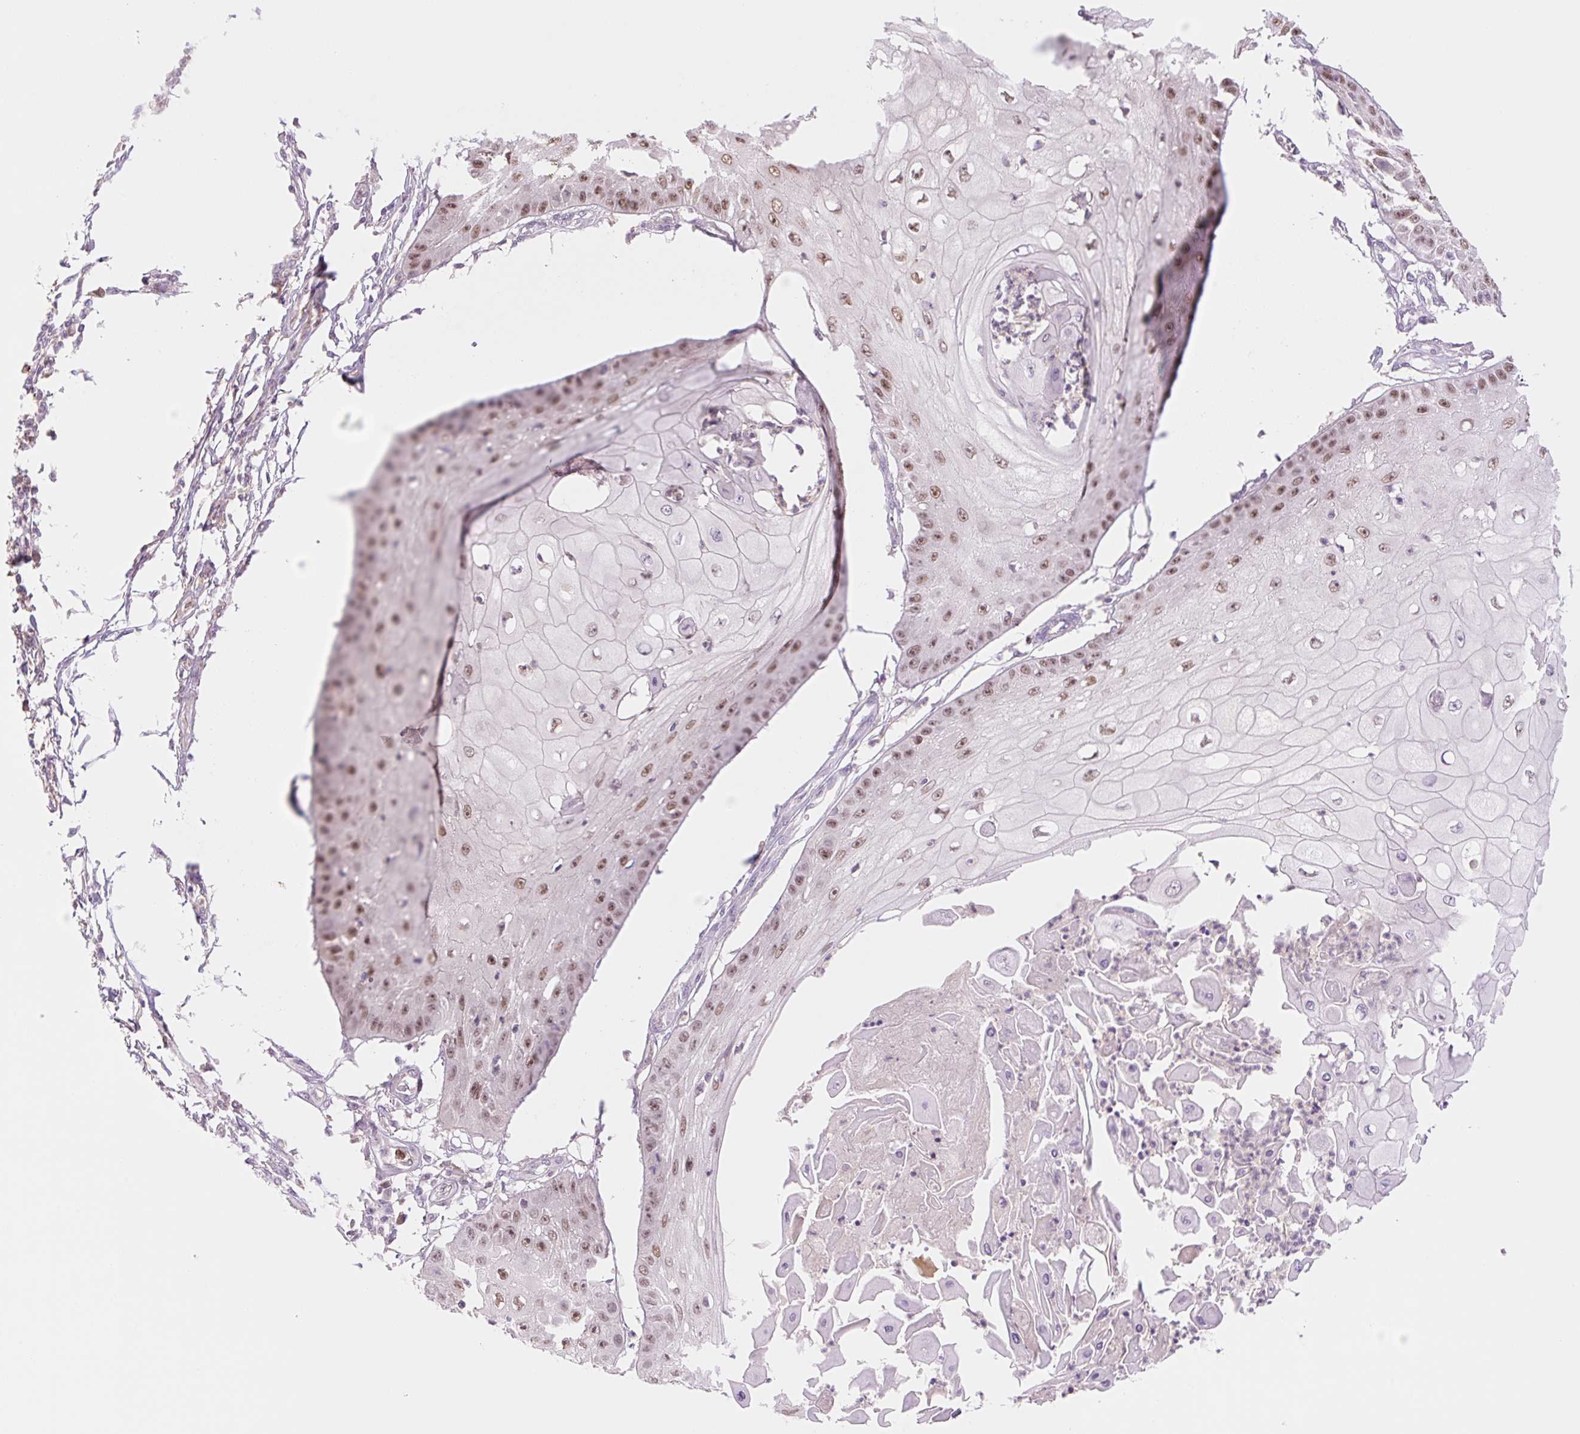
{"staining": {"intensity": "moderate", "quantity": ">75%", "location": "nuclear"}, "tissue": "skin cancer", "cell_type": "Tumor cells", "image_type": "cancer", "snomed": [{"axis": "morphology", "description": "Squamous cell carcinoma, NOS"}, {"axis": "topography", "description": "Skin"}], "caption": "This photomicrograph exhibits skin squamous cell carcinoma stained with IHC to label a protein in brown. The nuclear of tumor cells show moderate positivity for the protein. Nuclei are counter-stained blue.", "gene": "HEBP1", "patient": {"sex": "male", "age": 70}}